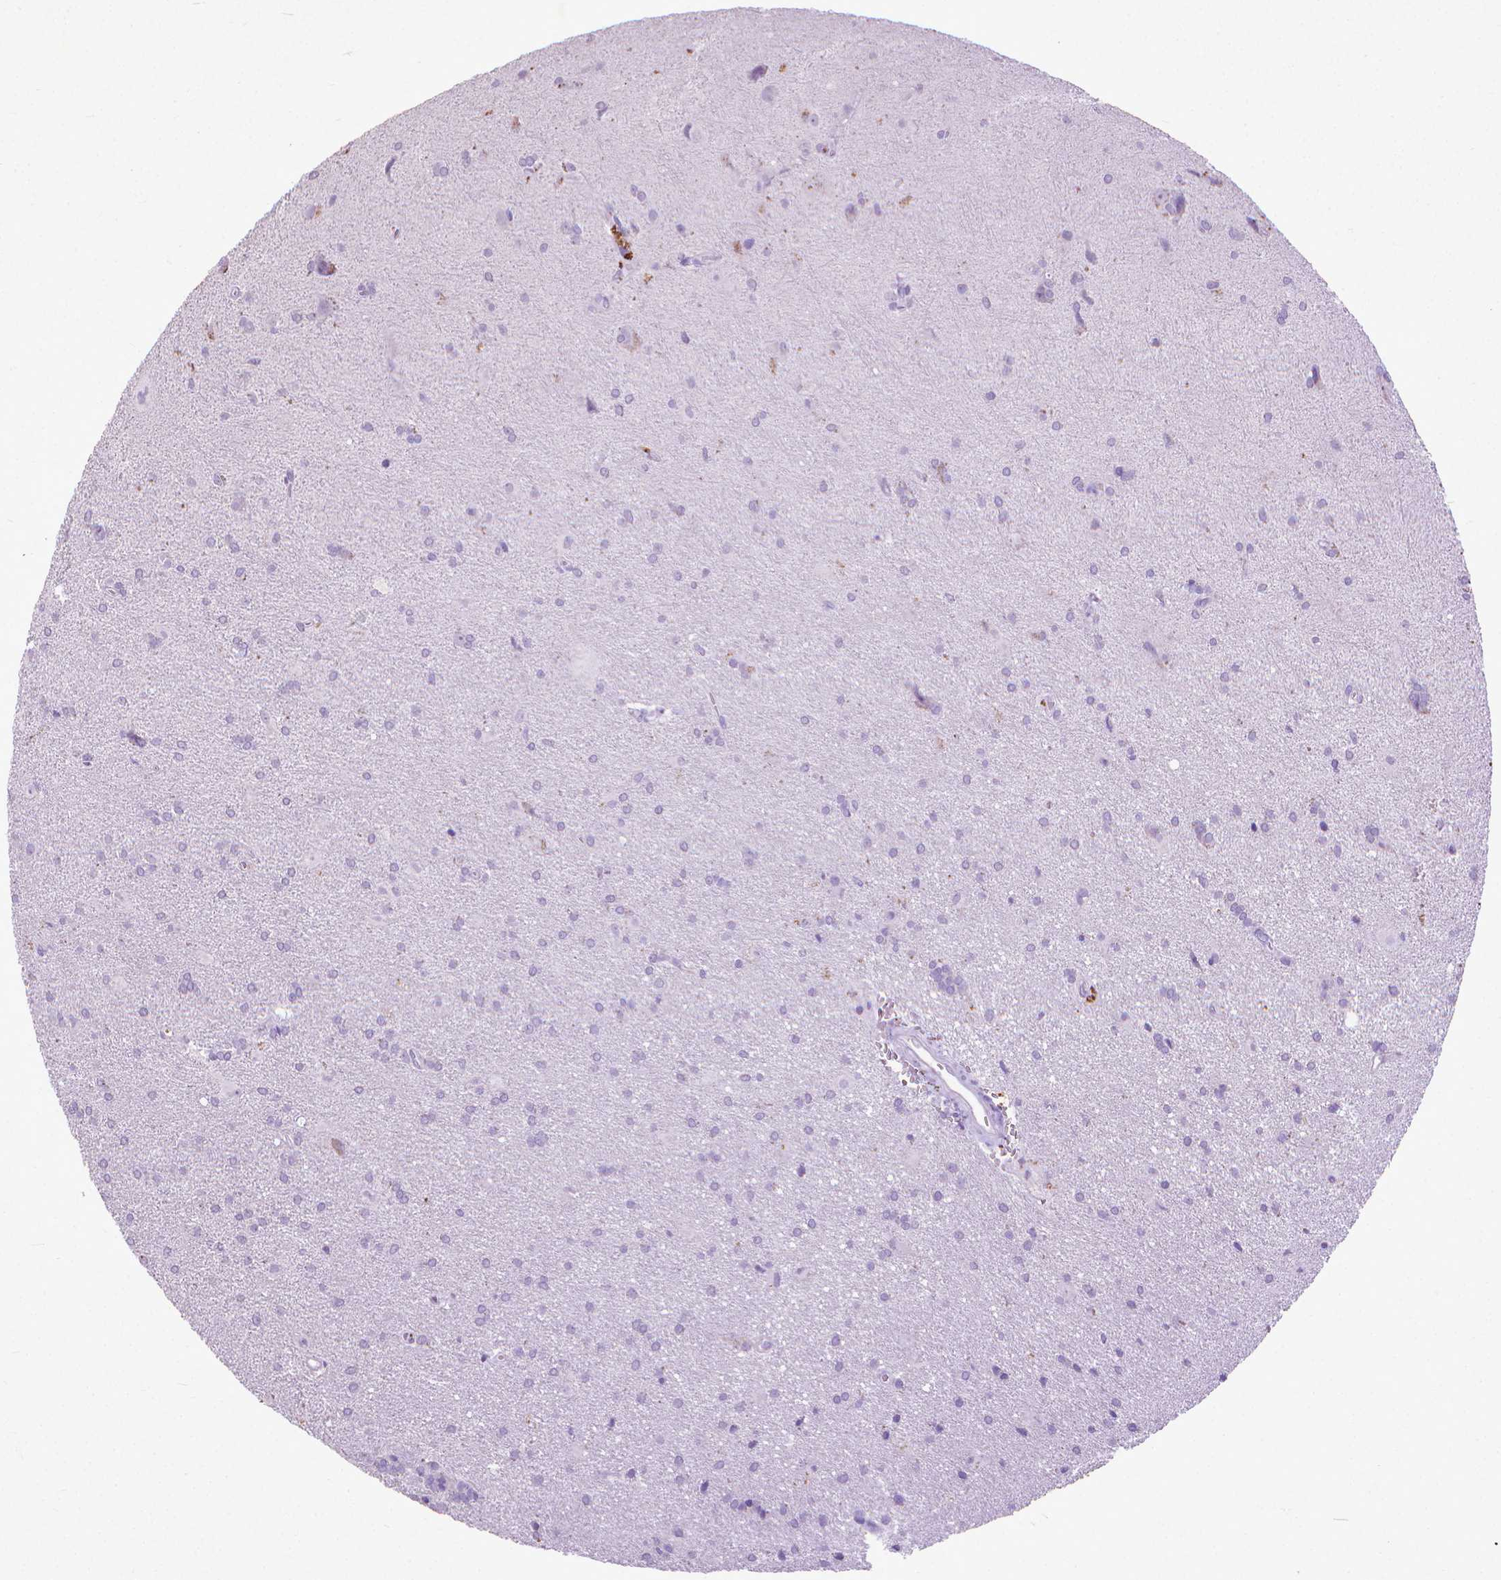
{"staining": {"intensity": "negative", "quantity": "none", "location": "none"}, "tissue": "glioma", "cell_type": "Tumor cells", "image_type": "cancer", "snomed": [{"axis": "morphology", "description": "Glioma, malignant, Low grade"}, {"axis": "topography", "description": "Brain"}], "caption": "IHC image of neoplastic tissue: malignant glioma (low-grade) stained with DAB (3,3'-diaminobenzidine) exhibits no significant protein expression in tumor cells.", "gene": "KRT5", "patient": {"sex": "male", "age": 58}}